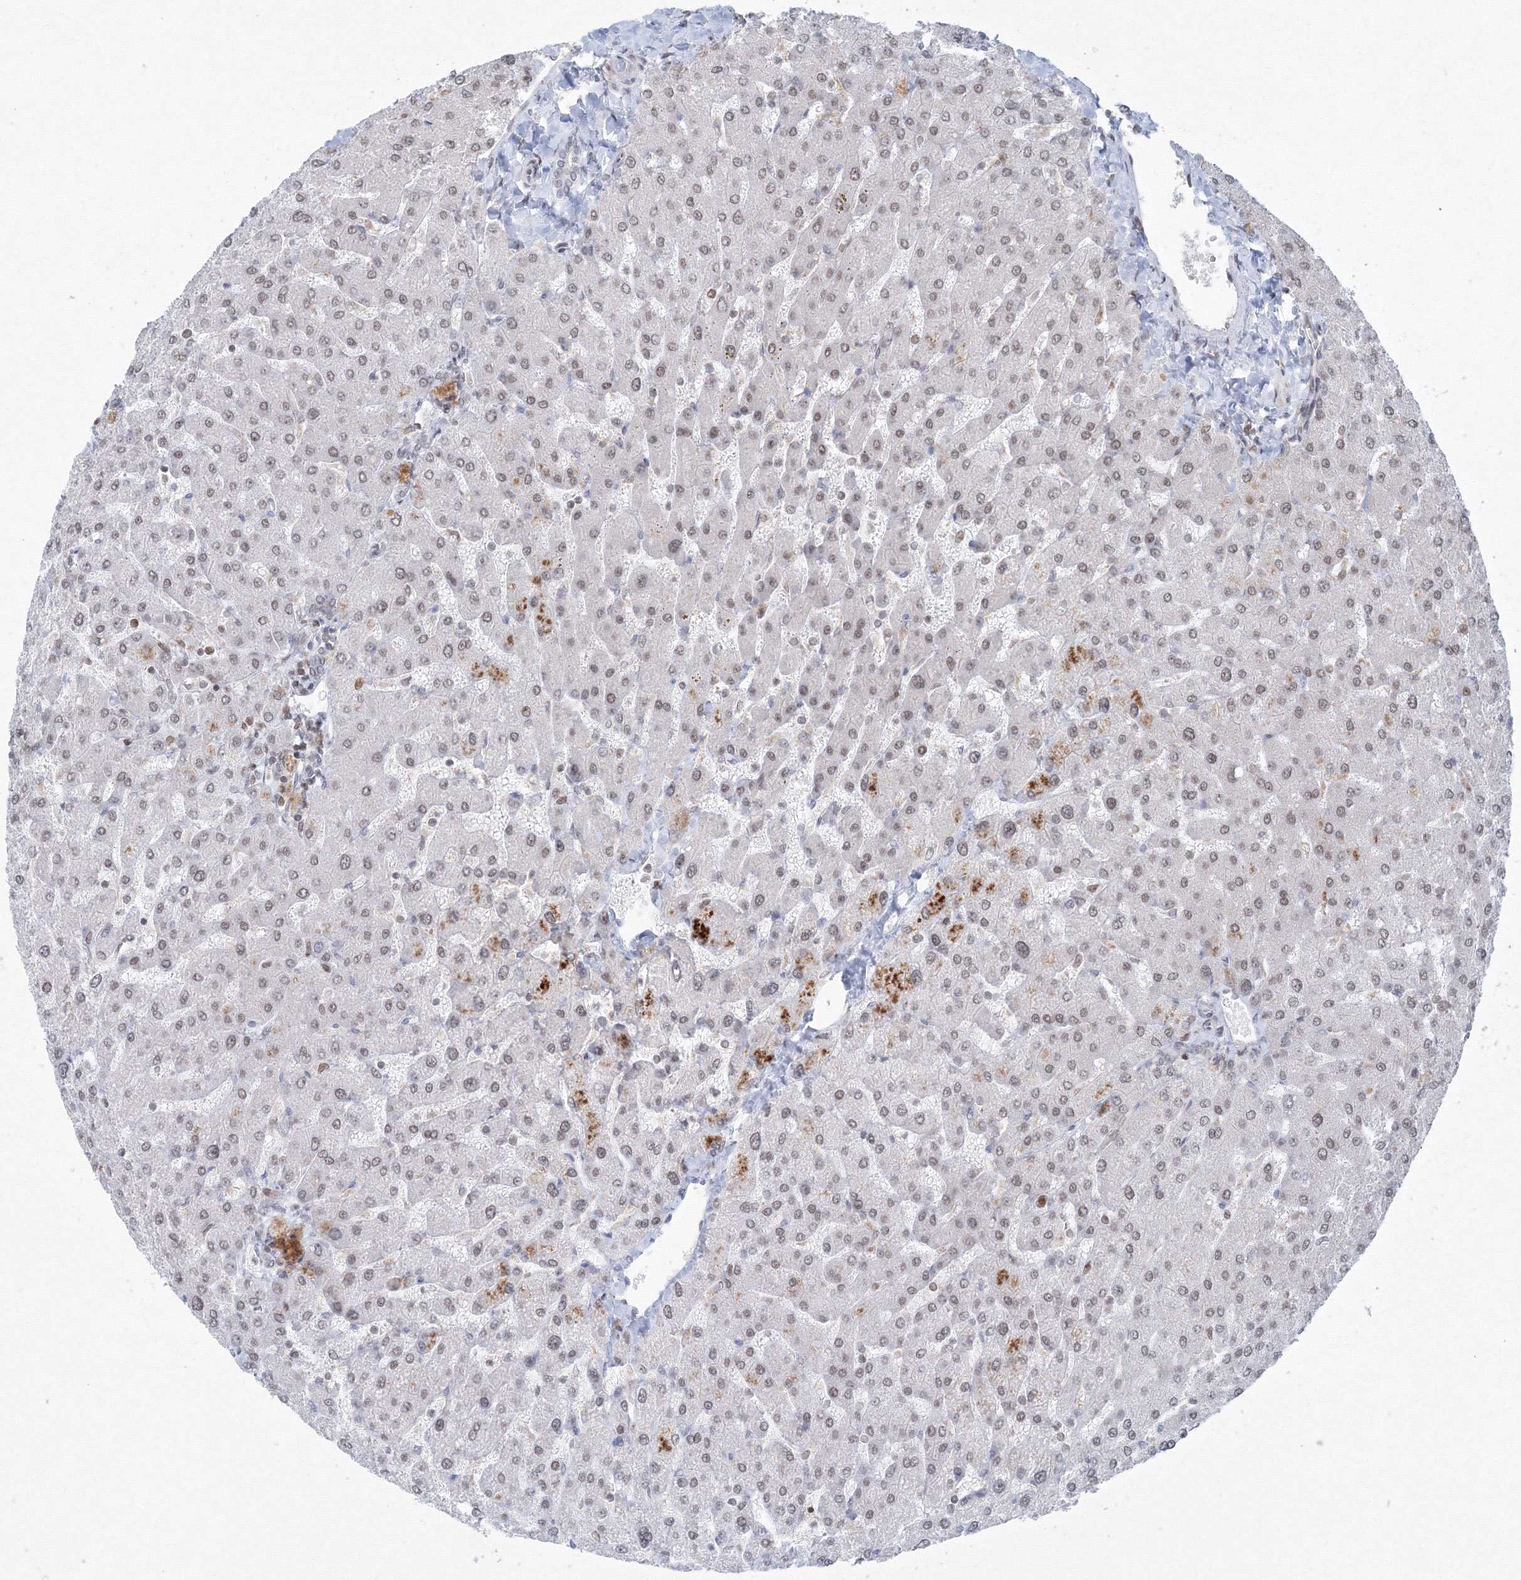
{"staining": {"intensity": "weak", "quantity": "25%-75%", "location": "nuclear"}, "tissue": "liver", "cell_type": "Cholangiocytes", "image_type": "normal", "snomed": [{"axis": "morphology", "description": "Normal tissue, NOS"}, {"axis": "topography", "description": "Liver"}], "caption": "Immunohistochemistry (IHC) micrograph of unremarkable liver: human liver stained using immunohistochemistry (IHC) demonstrates low levels of weak protein expression localized specifically in the nuclear of cholangiocytes, appearing as a nuclear brown color.", "gene": "KIF4A", "patient": {"sex": "male", "age": 55}}